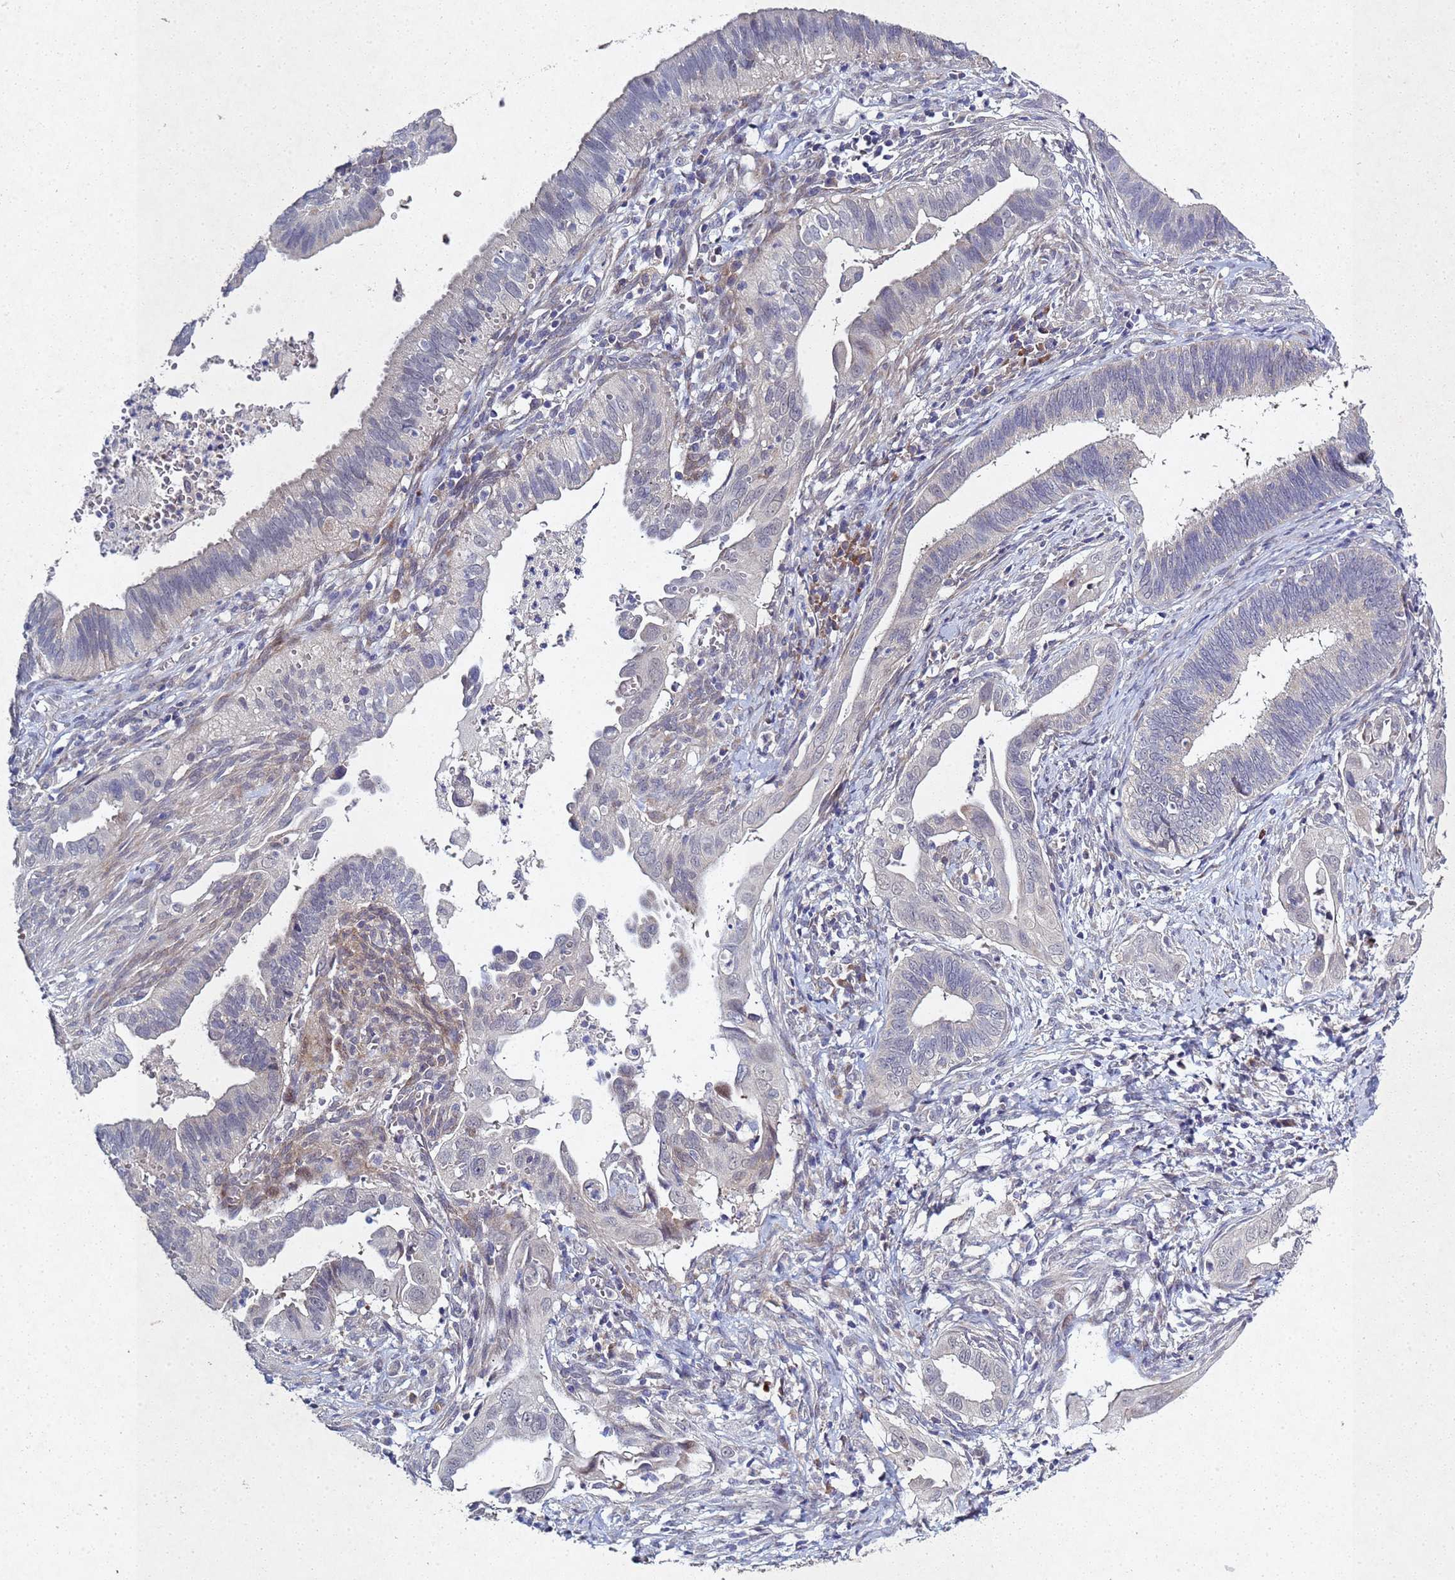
{"staining": {"intensity": "weak", "quantity": "<25%", "location": "cytoplasmic/membranous"}, "tissue": "cervical cancer", "cell_type": "Tumor cells", "image_type": "cancer", "snomed": [{"axis": "morphology", "description": "Adenocarcinoma, NOS"}, {"axis": "topography", "description": "Cervix"}], "caption": "High magnification brightfield microscopy of cervical adenocarcinoma stained with DAB (brown) and counterstained with hematoxylin (blue): tumor cells show no significant staining.", "gene": "TNPO2", "patient": {"sex": "female", "age": 42}}